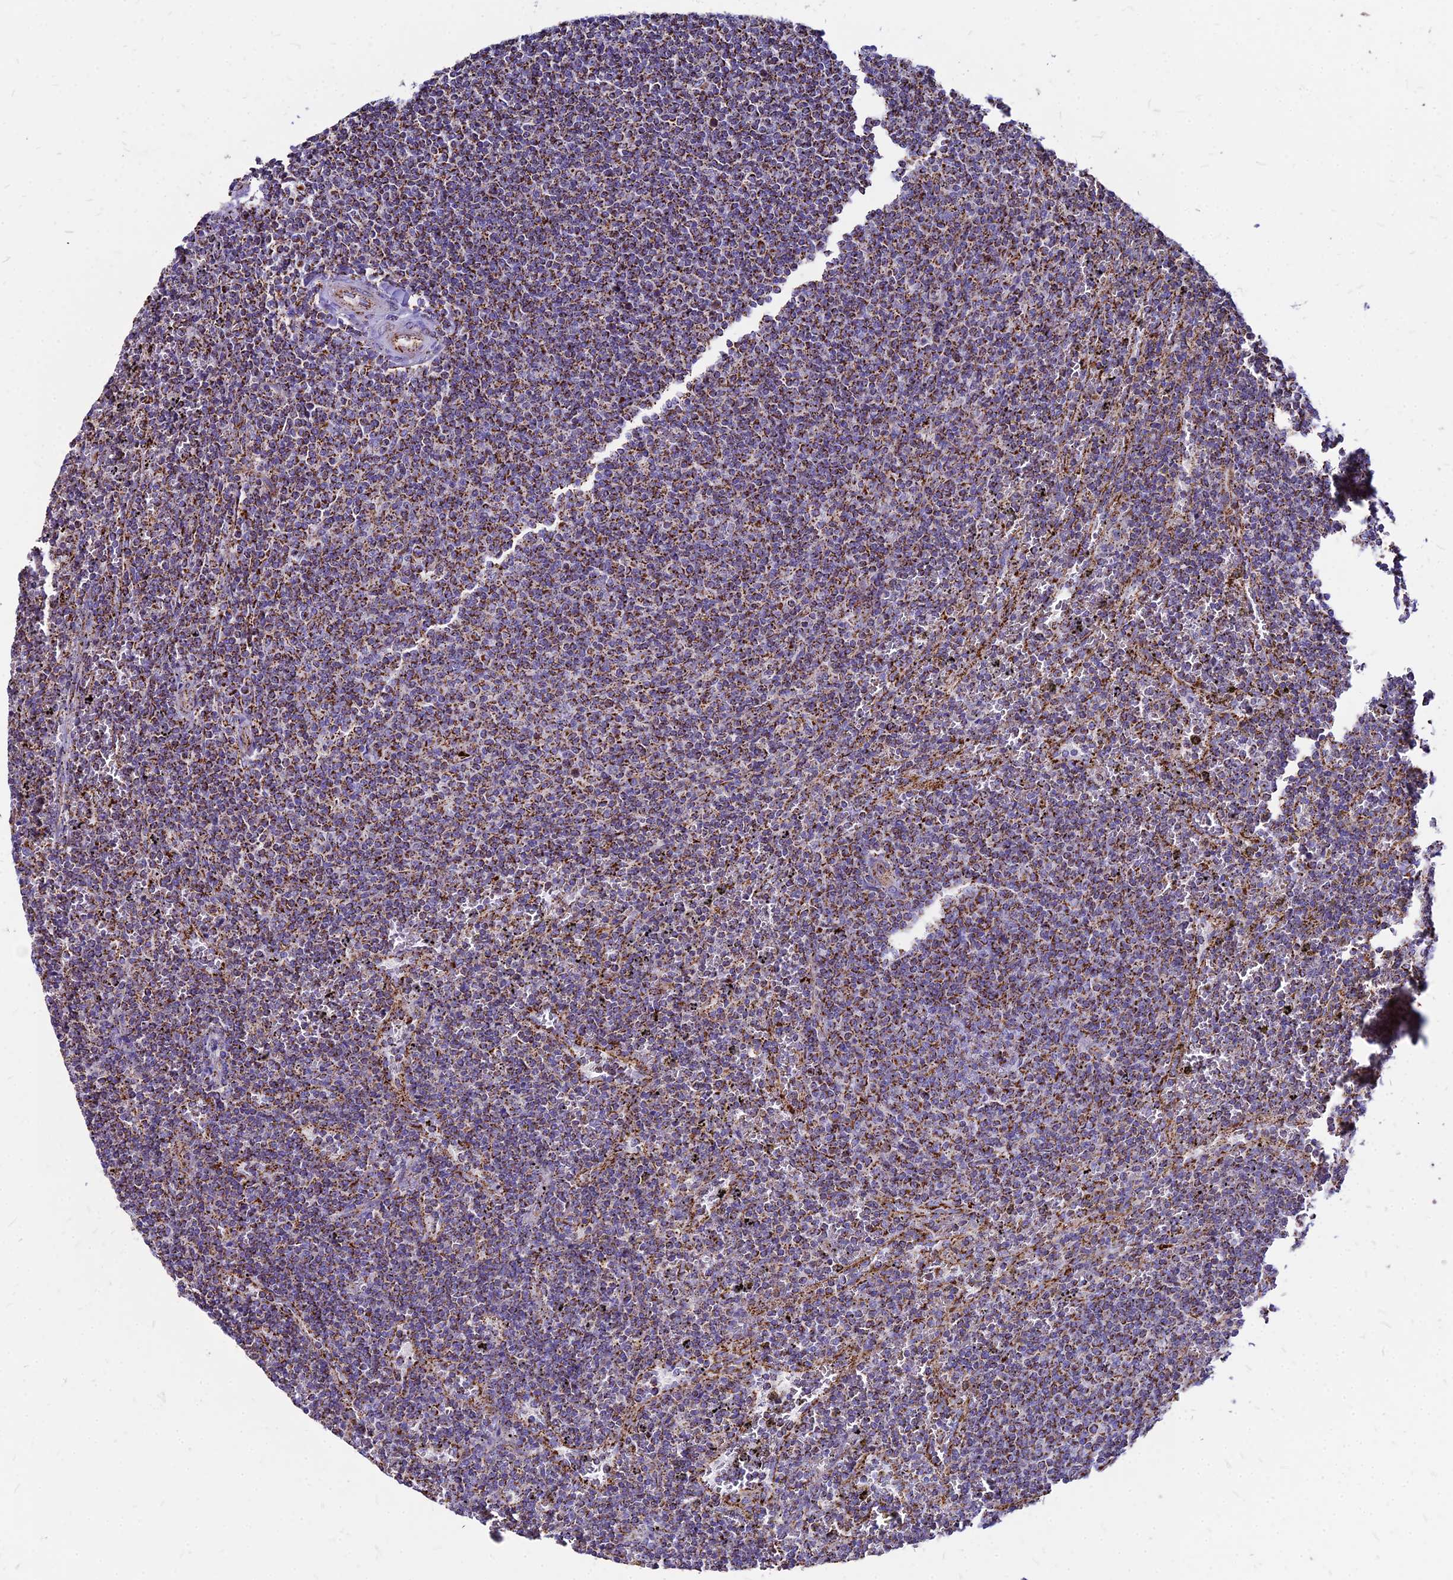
{"staining": {"intensity": "strong", "quantity": ">75%", "location": "cytoplasmic/membranous"}, "tissue": "lymphoma", "cell_type": "Tumor cells", "image_type": "cancer", "snomed": [{"axis": "morphology", "description": "Malignant lymphoma, non-Hodgkin's type, Low grade"}, {"axis": "topography", "description": "Spleen"}], "caption": "Protein expression by immunohistochemistry reveals strong cytoplasmic/membranous positivity in approximately >75% of tumor cells in malignant lymphoma, non-Hodgkin's type (low-grade).", "gene": "DLD", "patient": {"sex": "female", "age": 50}}